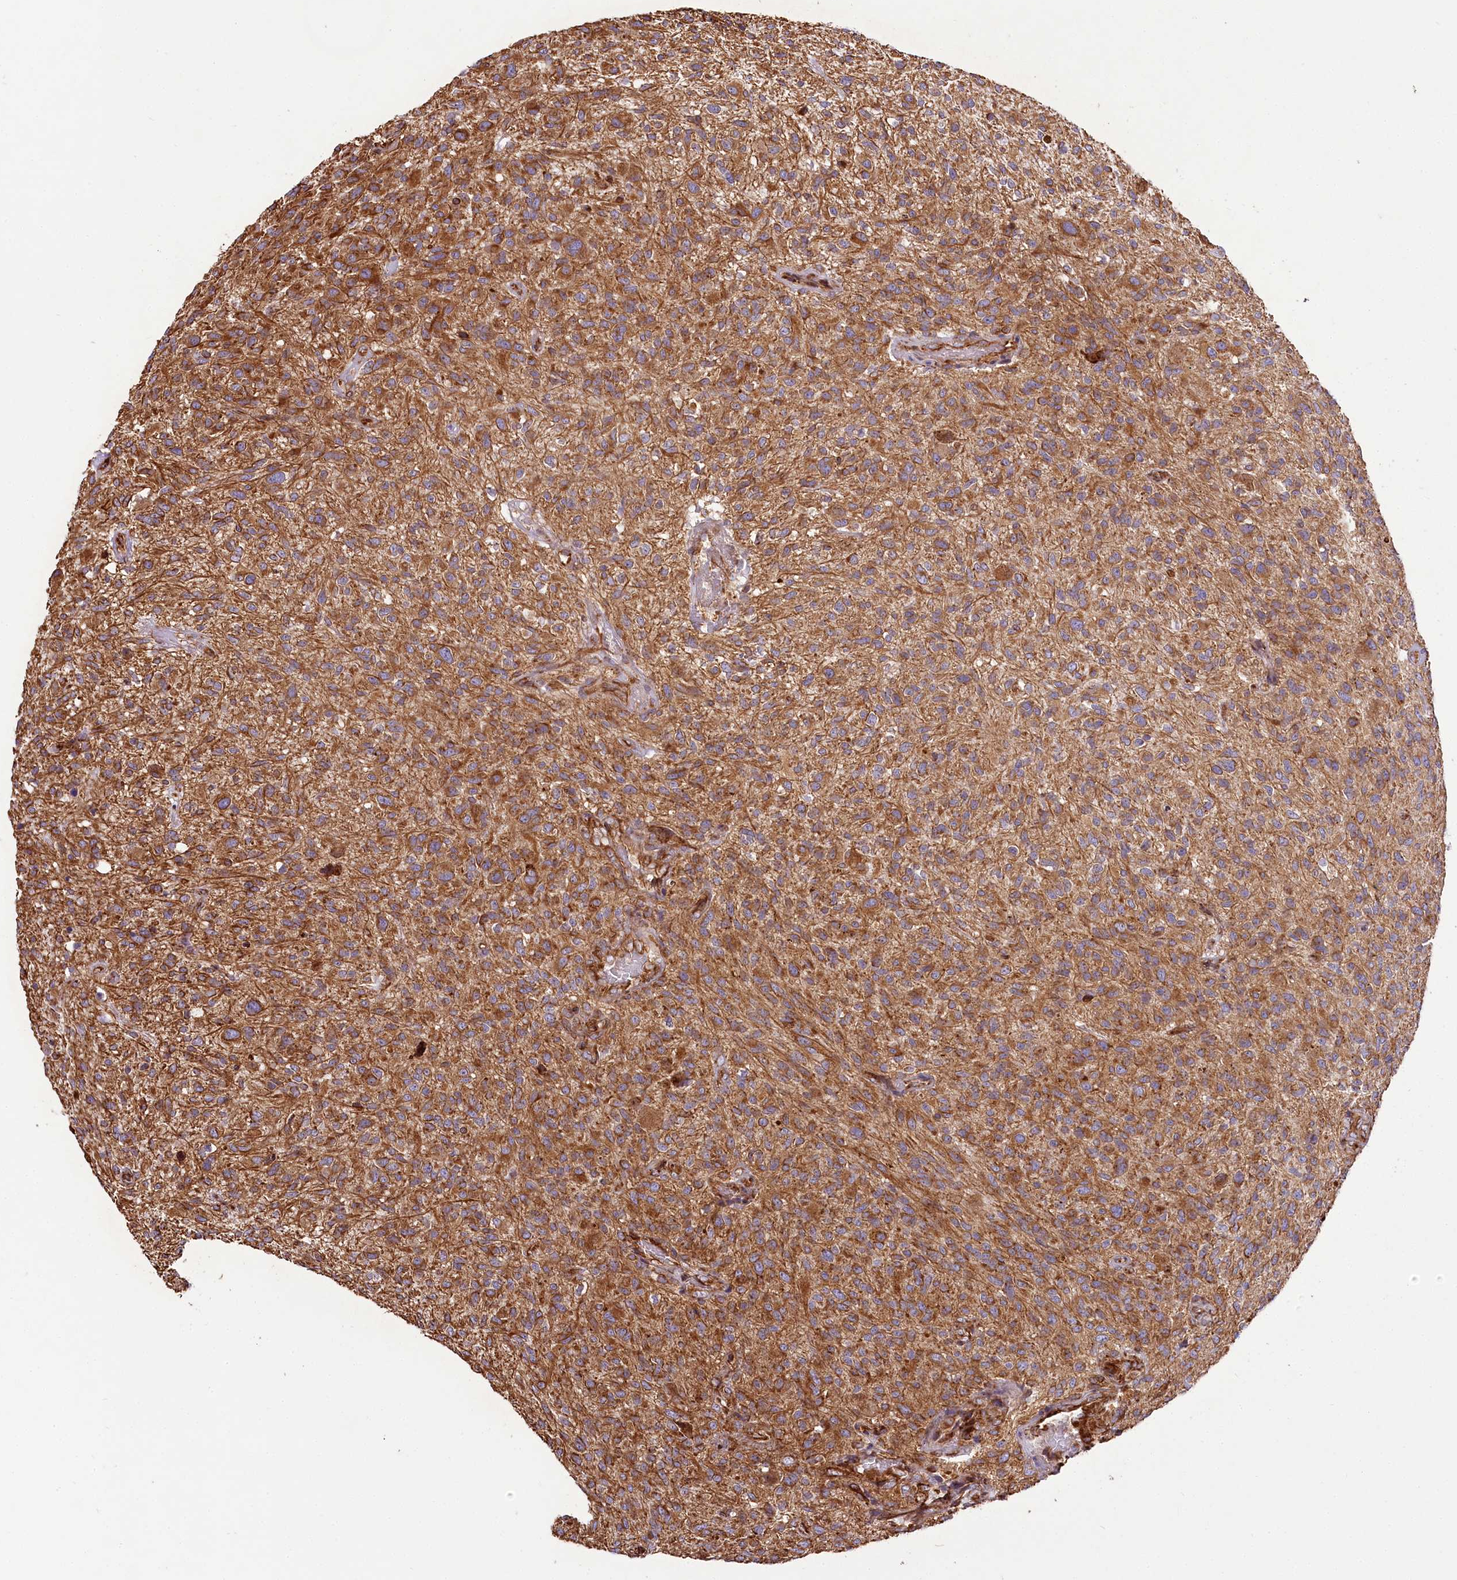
{"staining": {"intensity": "moderate", "quantity": ">75%", "location": "cytoplasmic/membranous"}, "tissue": "glioma", "cell_type": "Tumor cells", "image_type": "cancer", "snomed": [{"axis": "morphology", "description": "Glioma, malignant, High grade"}, {"axis": "topography", "description": "Brain"}], "caption": "Glioma was stained to show a protein in brown. There is medium levels of moderate cytoplasmic/membranous positivity in about >75% of tumor cells.", "gene": "THUMPD3", "patient": {"sex": "male", "age": 47}}